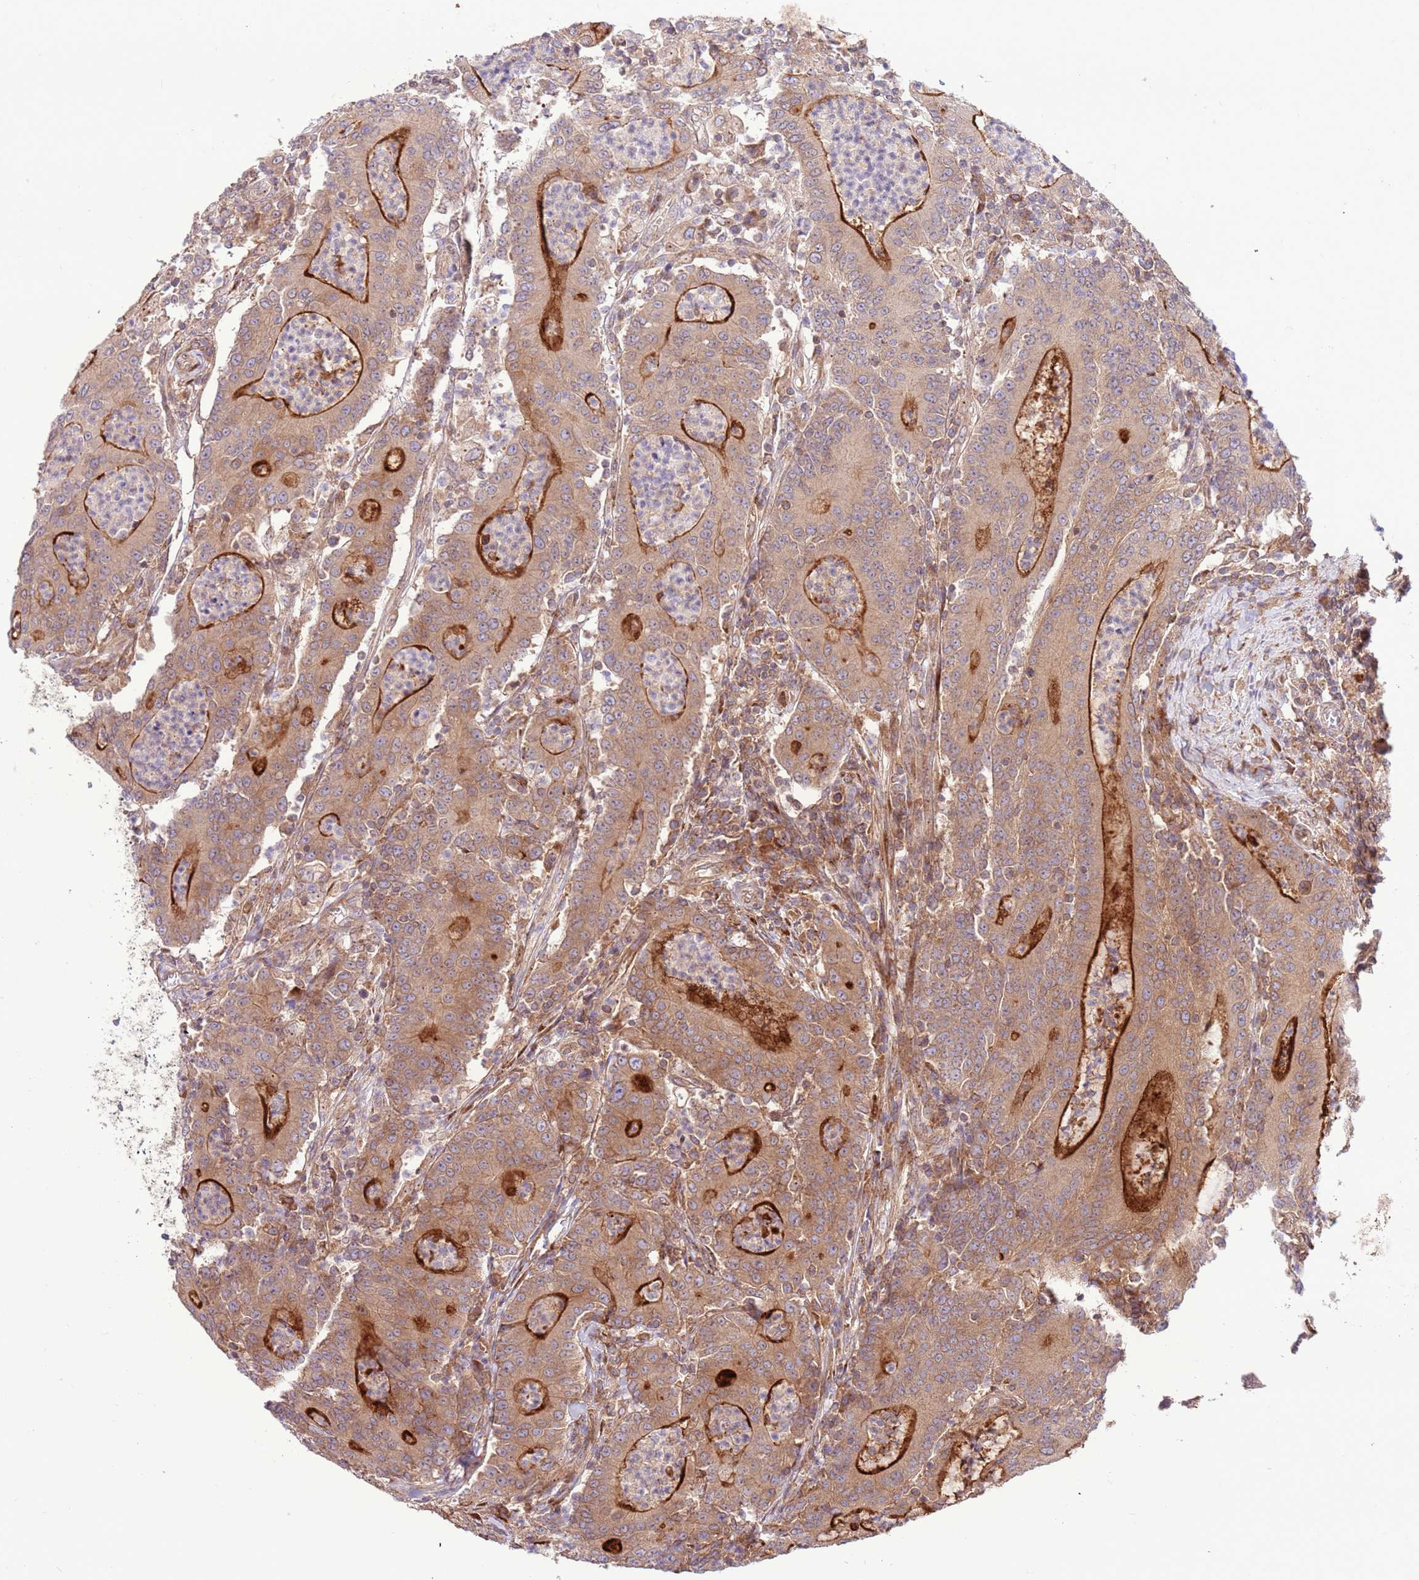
{"staining": {"intensity": "strong", "quantity": "25%-75%", "location": "cytoplasmic/membranous"}, "tissue": "colorectal cancer", "cell_type": "Tumor cells", "image_type": "cancer", "snomed": [{"axis": "morphology", "description": "Adenocarcinoma, NOS"}, {"axis": "topography", "description": "Colon"}], "caption": "DAB immunohistochemical staining of adenocarcinoma (colorectal) reveals strong cytoplasmic/membranous protein positivity in approximately 25%-75% of tumor cells. Nuclei are stained in blue.", "gene": "DDX19B", "patient": {"sex": "male", "age": 83}}